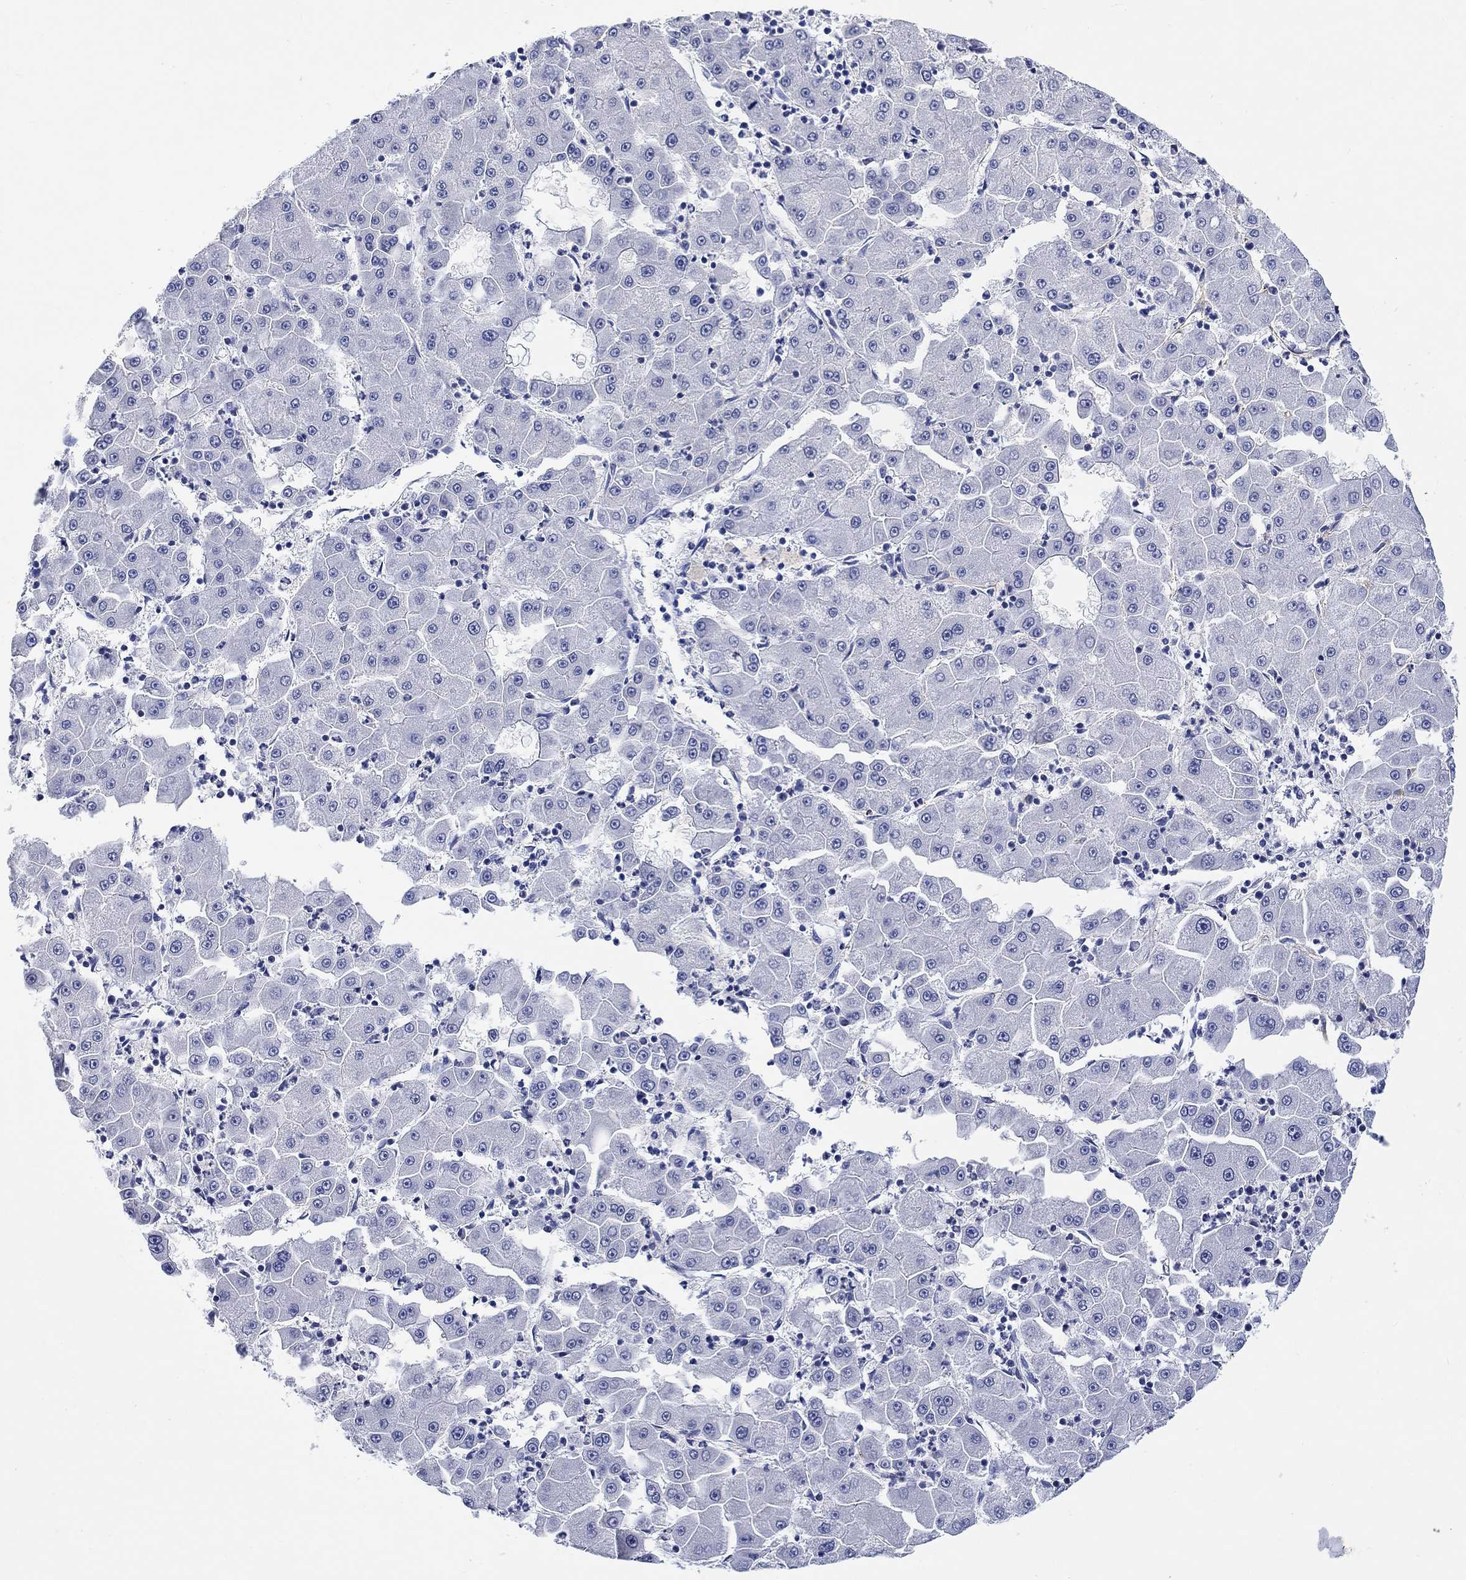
{"staining": {"intensity": "negative", "quantity": "none", "location": "none"}, "tissue": "liver cancer", "cell_type": "Tumor cells", "image_type": "cancer", "snomed": [{"axis": "morphology", "description": "Carcinoma, Hepatocellular, NOS"}, {"axis": "topography", "description": "Liver"}], "caption": "This is an immunohistochemistry (IHC) micrograph of liver cancer. There is no positivity in tumor cells.", "gene": "CACNG3", "patient": {"sex": "male", "age": 73}}